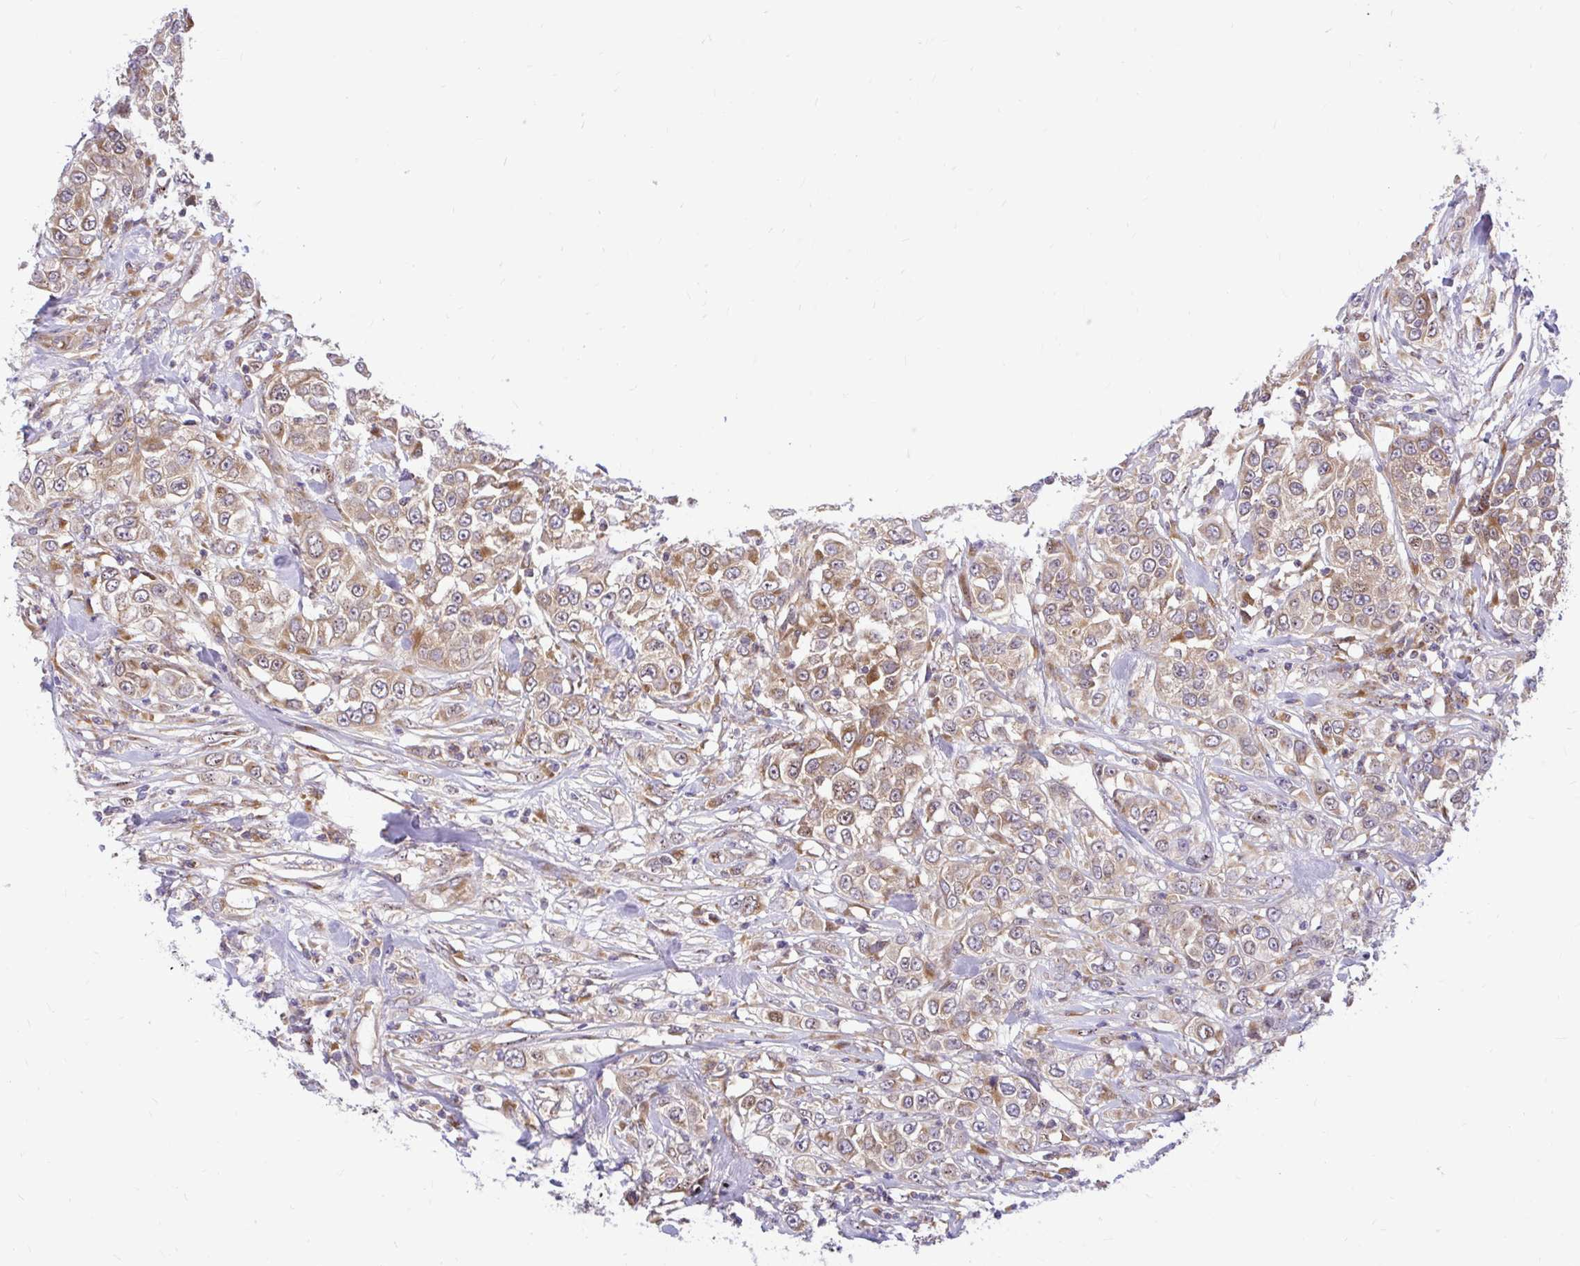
{"staining": {"intensity": "moderate", "quantity": ">75%", "location": "cytoplasmic/membranous"}, "tissue": "urothelial cancer", "cell_type": "Tumor cells", "image_type": "cancer", "snomed": [{"axis": "morphology", "description": "Urothelial carcinoma, High grade"}, {"axis": "topography", "description": "Urinary bladder"}], "caption": "Moderate cytoplasmic/membranous positivity is identified in about >75% of tumor cells in urothelial cancer.", "gene": "VTI1B", "patient": {"sex": "female", "age": 80}}